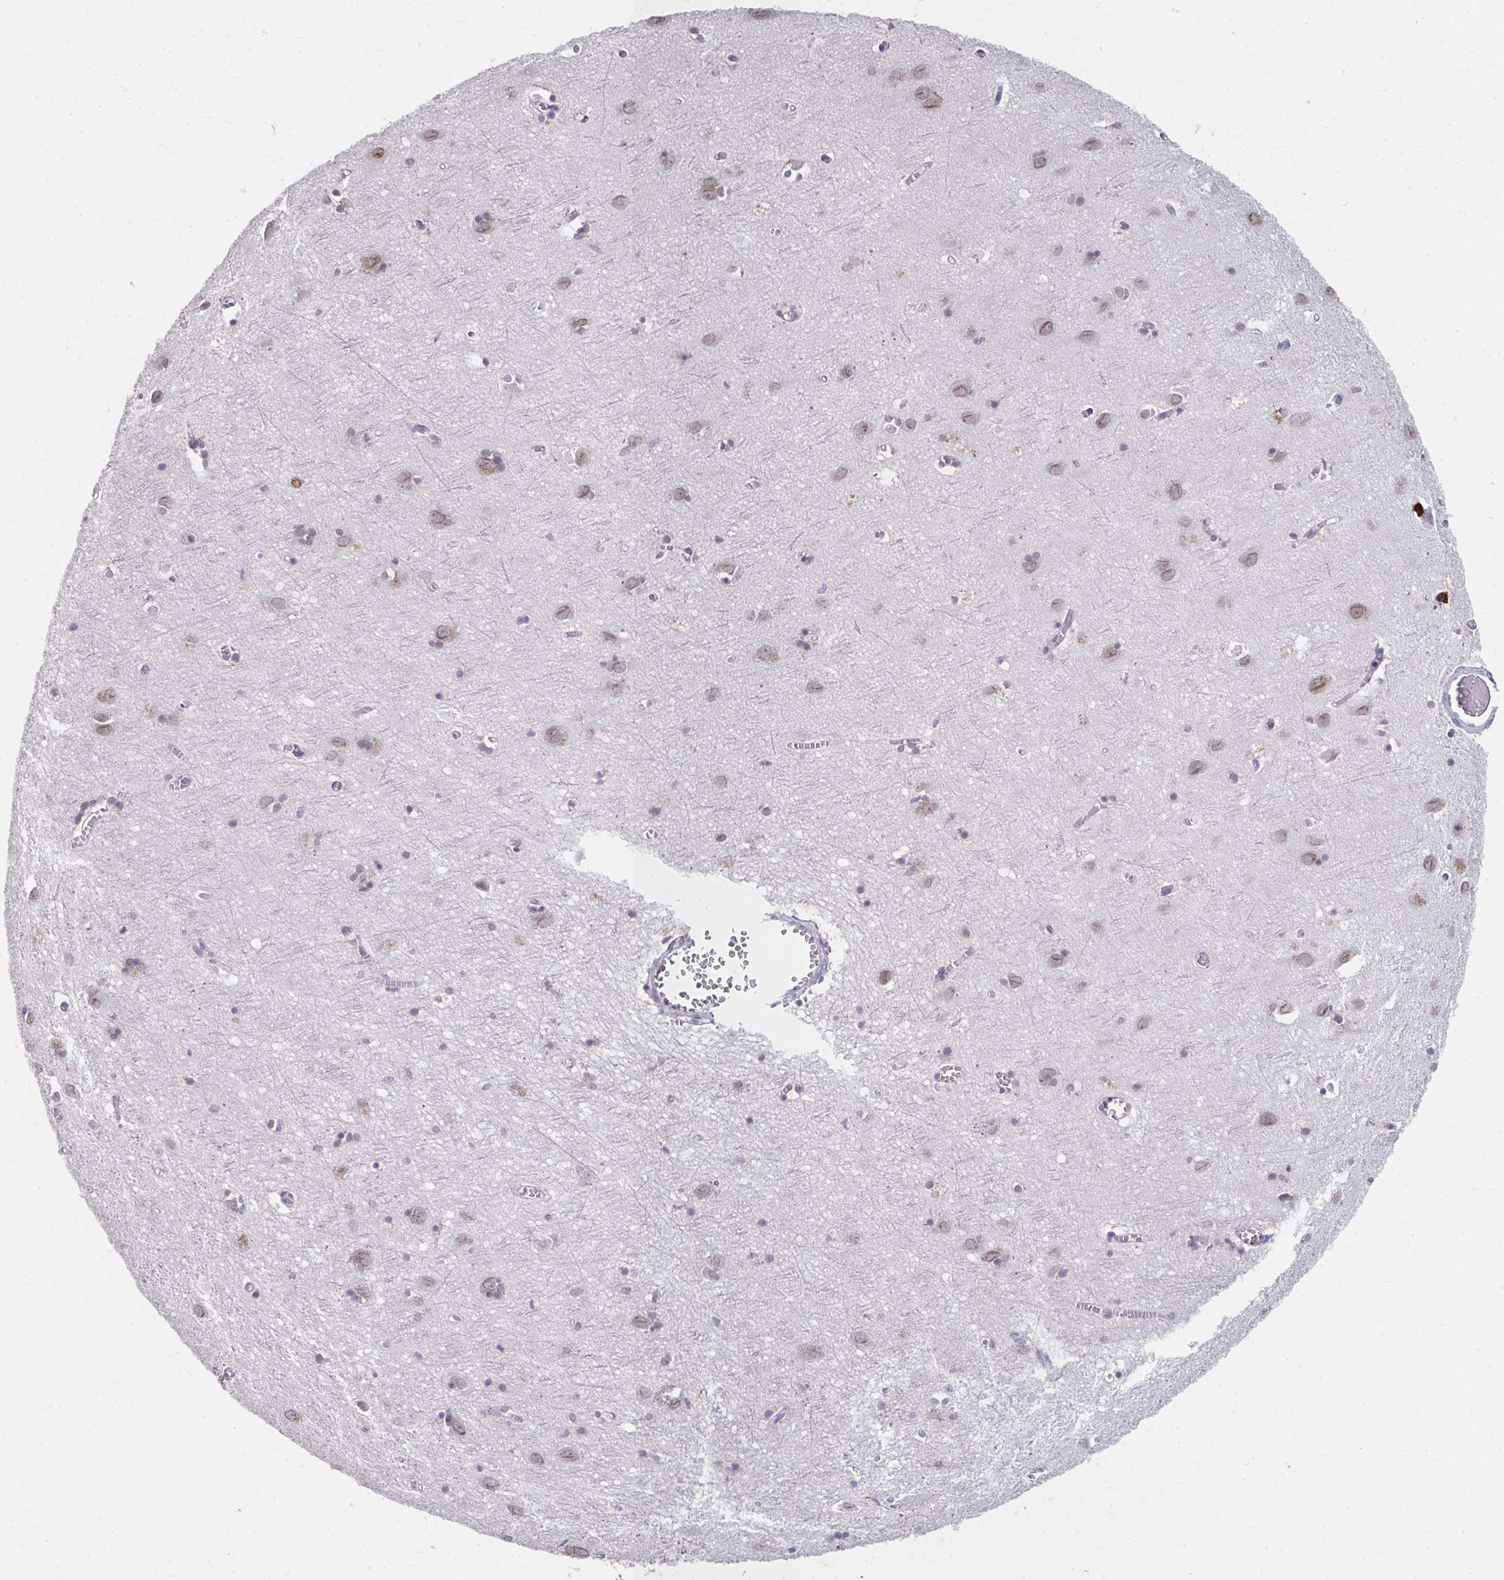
{"staining": {"intensity": "negative", "quantity": "none", "location": "none"}, "tissue": "cerebral cortex", "cell_type": "Endothelial cells", "image_type": "normal", "snomed": [{"axis": "morphology", "description": "Normal tissue, NOS"}, {"axis": "topography", "description": "Cerebral cortex"}], "caption": "The IHC histopathology image has no significant expression in endothelial cells of cerebral cortex. Brightfield microscopy of immunohistochemistry (IHC) stained with DAB (3,3'-diaminobenzidine) (brown) and hematoxylin (blue), captured at high magnification.", "gene": "NUP133", "patient": {"sex": "male", "age": 70}}